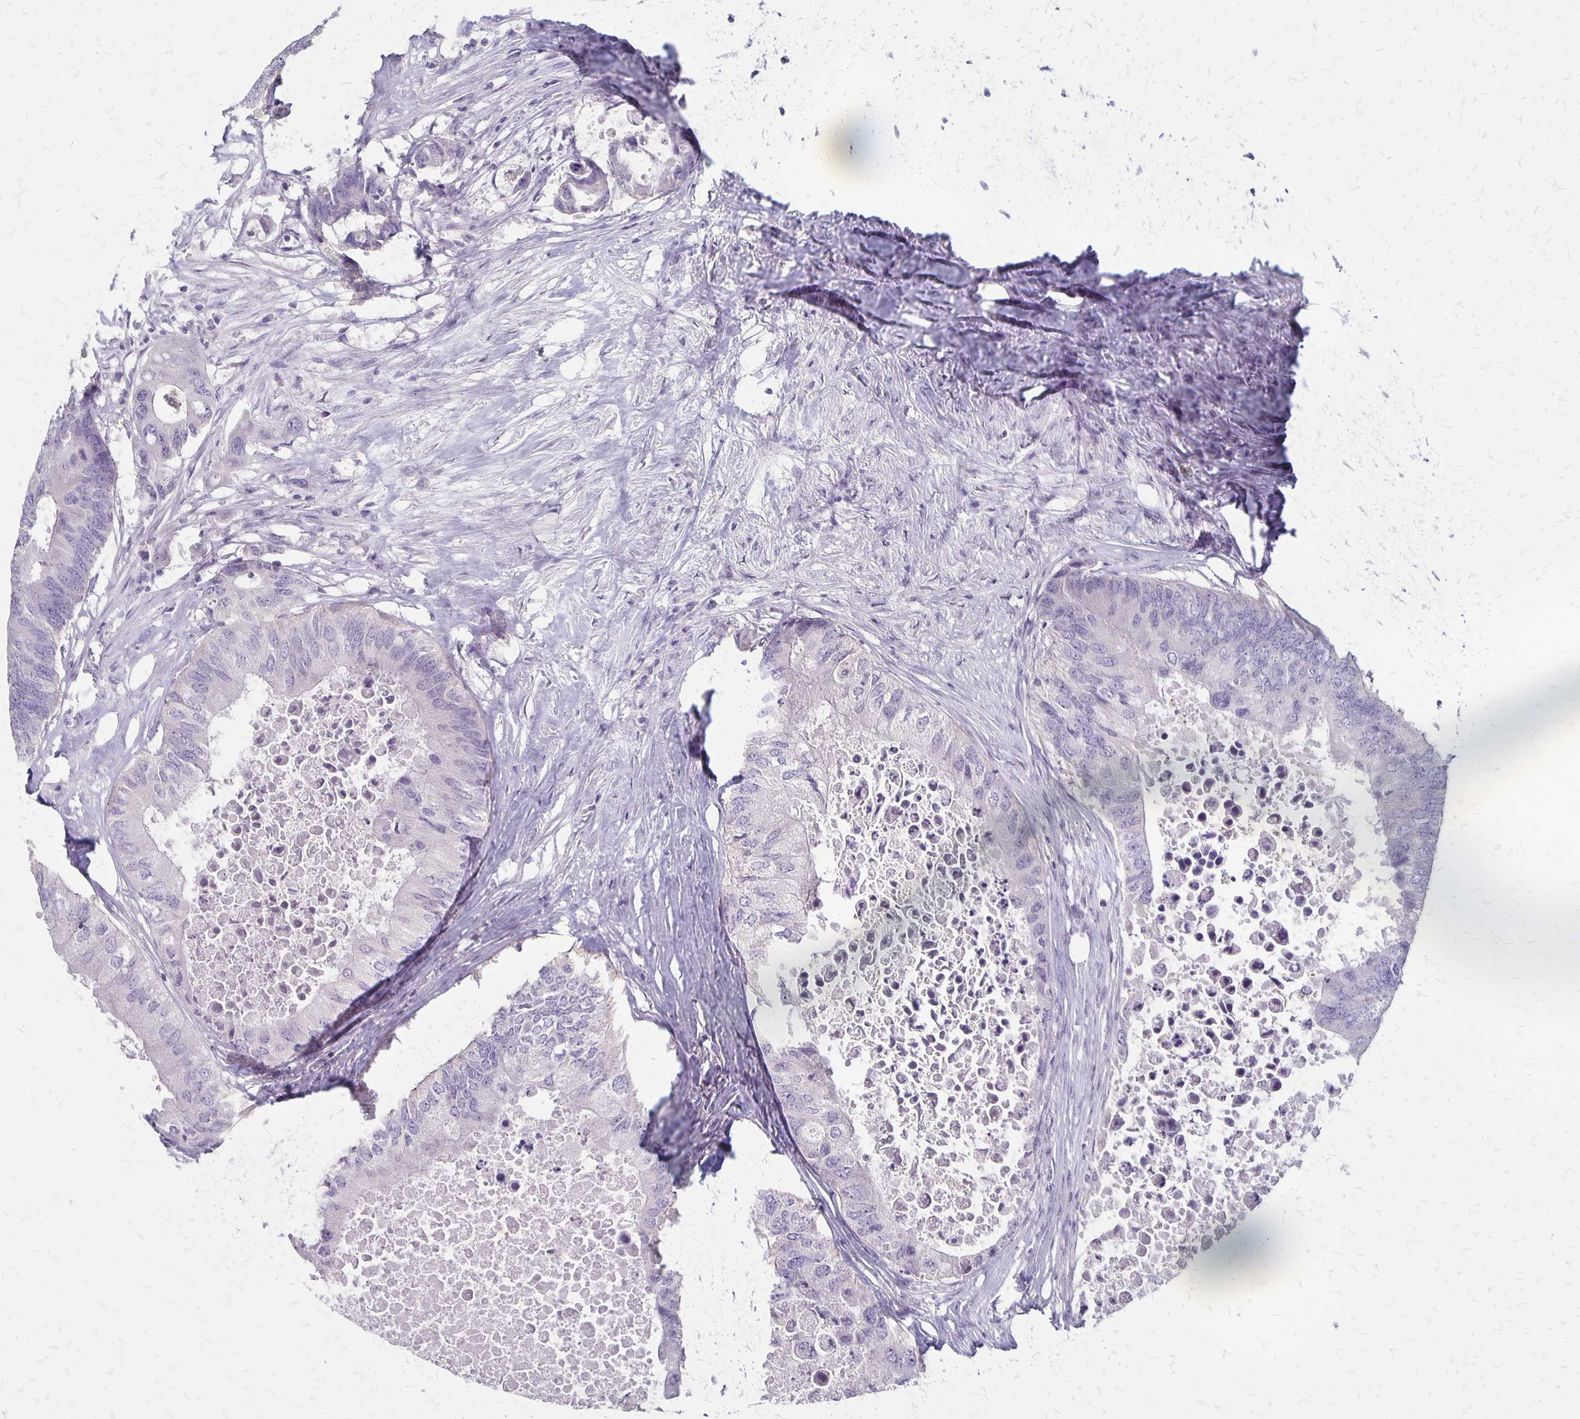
{"staining": {"intensity": "negative", "quantity": "none", "location": "none"}, "tissue": "colorectal cancer", "cell_type": "Tumor cells", "image_type": "cancer", "snomed": [{"axis": "morphology", "description": "Adenocarcinoma, NOS"}, {"axis": "topography", "description": "Colon"}], "caption": "This is an IHC histopathology image of colorectal adenocarcinoma. There is no staining in tumor cells.", "gene": "SEPTIN5", "patient": {"sex": "male", "age": 71}}